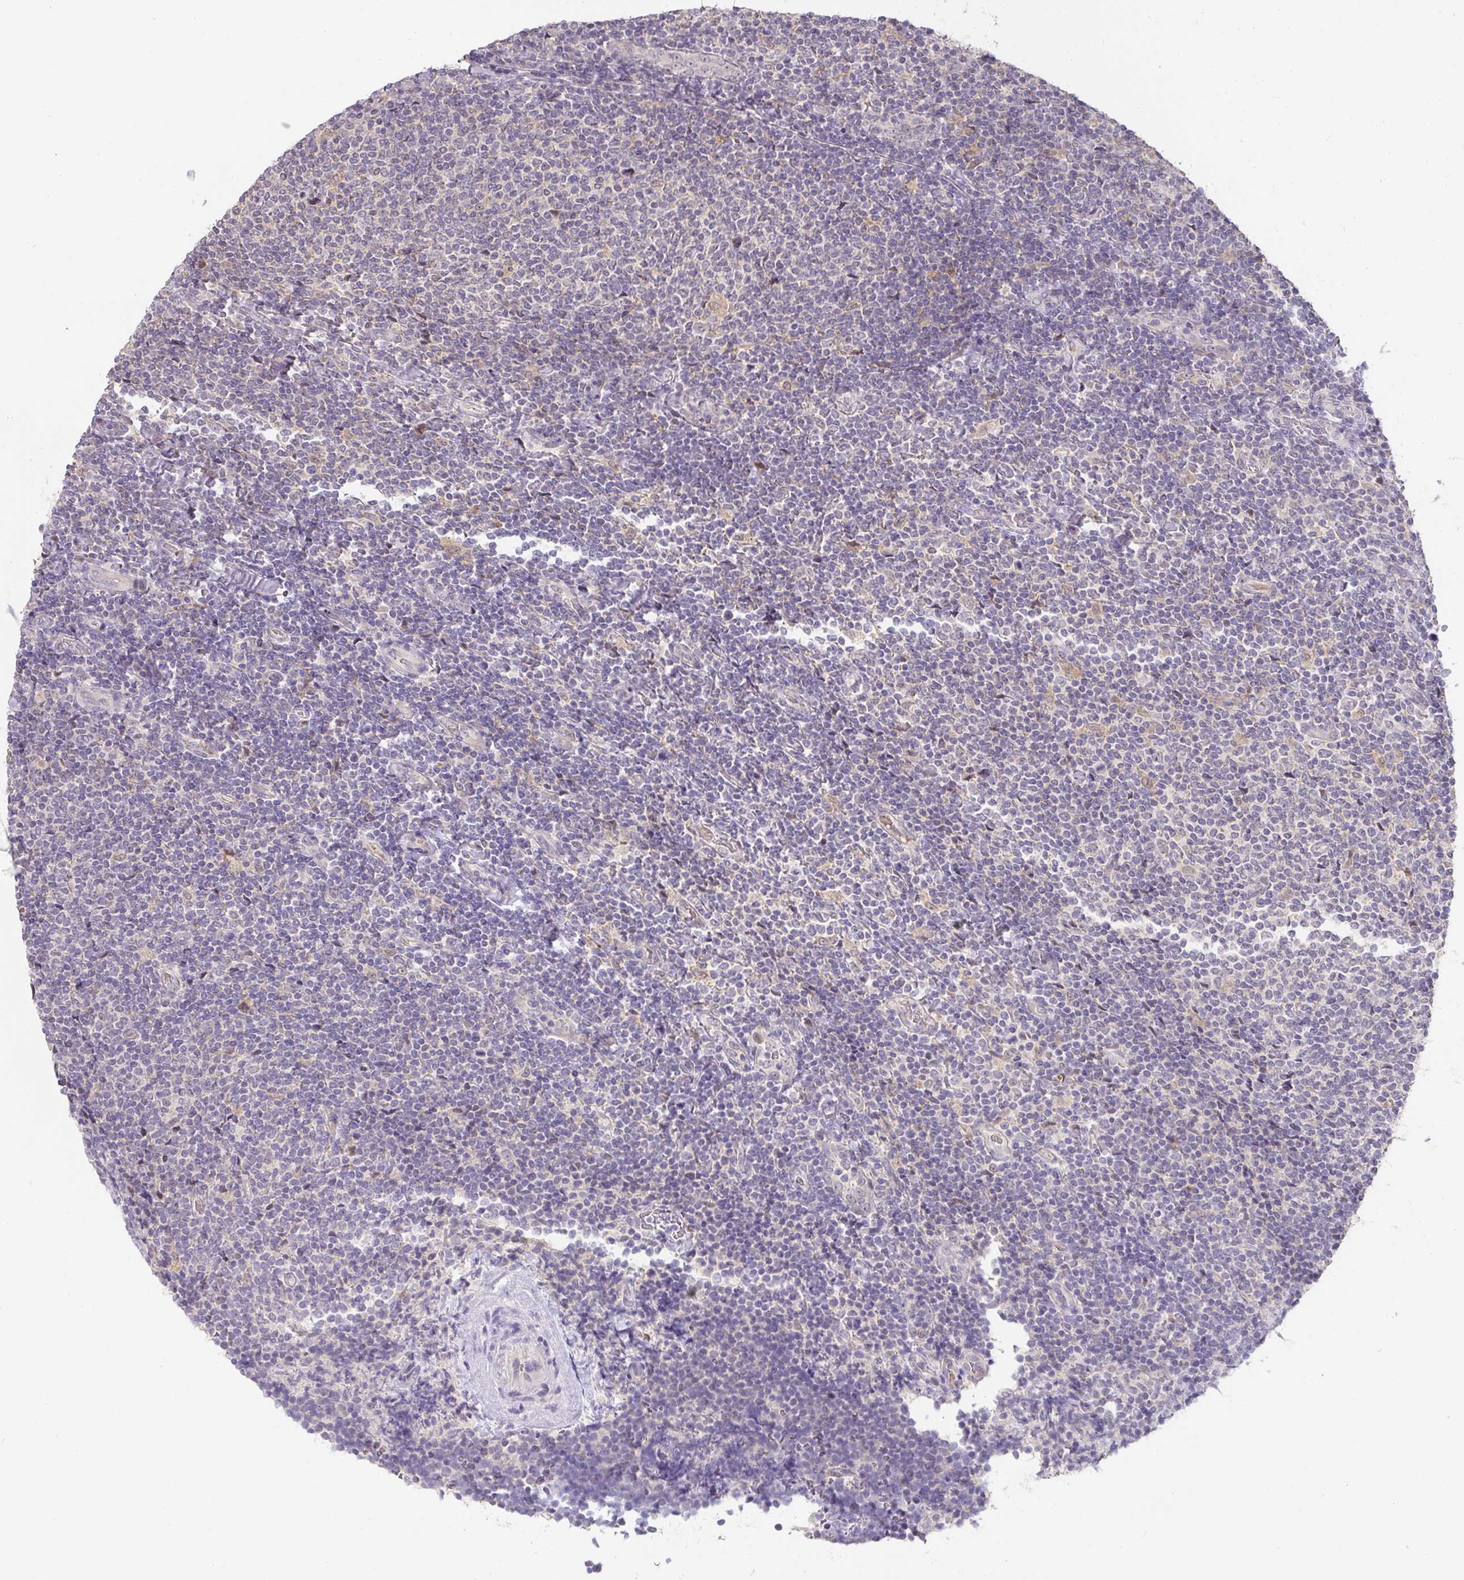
{"staining": {"intensity": "negative", "quantity": "none", "location": "none"}, "tissue": "lymphoma", "cell_type": "Tumor cells", "image_type": "cancer", "snomed": [{"axis": "morphology", "description": "Malignant lymphoma, non-Hodgkin's type, Low grade"}, {"axis": "topography", "description": "Lymph node"}], "caption": "Tumor cells show no significant positivity in malignant lymphoma, non-Hodgkin's type (low-grade). (Stains: DAB immunohistochemistry (IHC) with hematoxylin counter stain, Microscopy: brightfield microscopy at high magnification).", "gene": "FOXN4", "patient": {"sex": "male", "age": 52}}